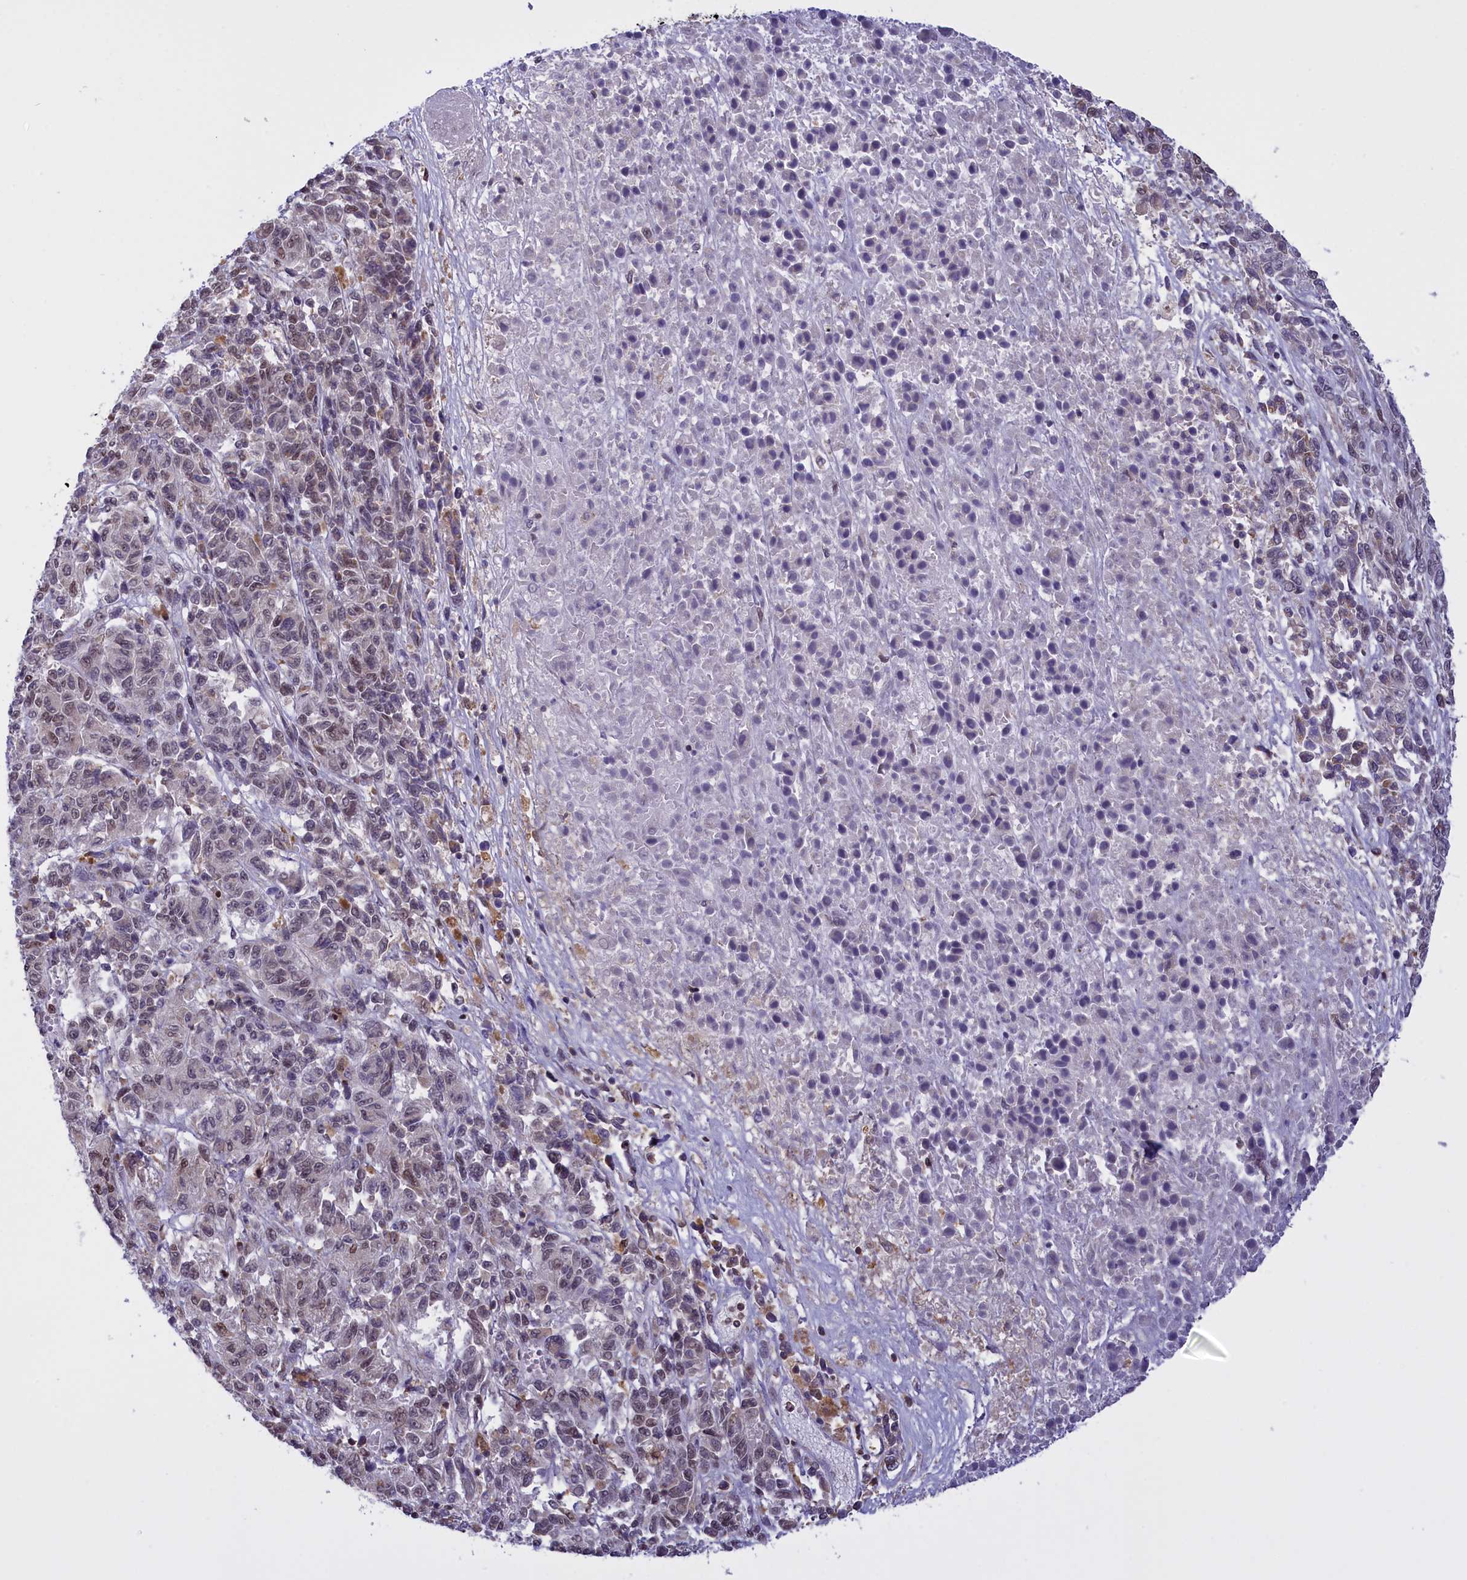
{"staining": {"intensity": "weak", "quantity": "<25%", "location": "nuclear"}, "tissue": "melanoma", "cell_type": "Tumor cells", "image_type": "cancer", "snomed": [{"axis": "morphology", "description": "Malignant melanoma, Metastatic site"}, {"axis": "topography", "description": "Lung"}], "caption": "Immunohistochemistry photomicrograph of neoplastic tissue: malignant melanoma (metastatic site) stained with DAB (3,3'-diaminobenzidine) shows no significant protein expression in tumor cells. (Brightfield microscopy of DAB IHC at high magnification).", "gene": "IZUMO2", "patient": {"sex": "male", "age": 64}}